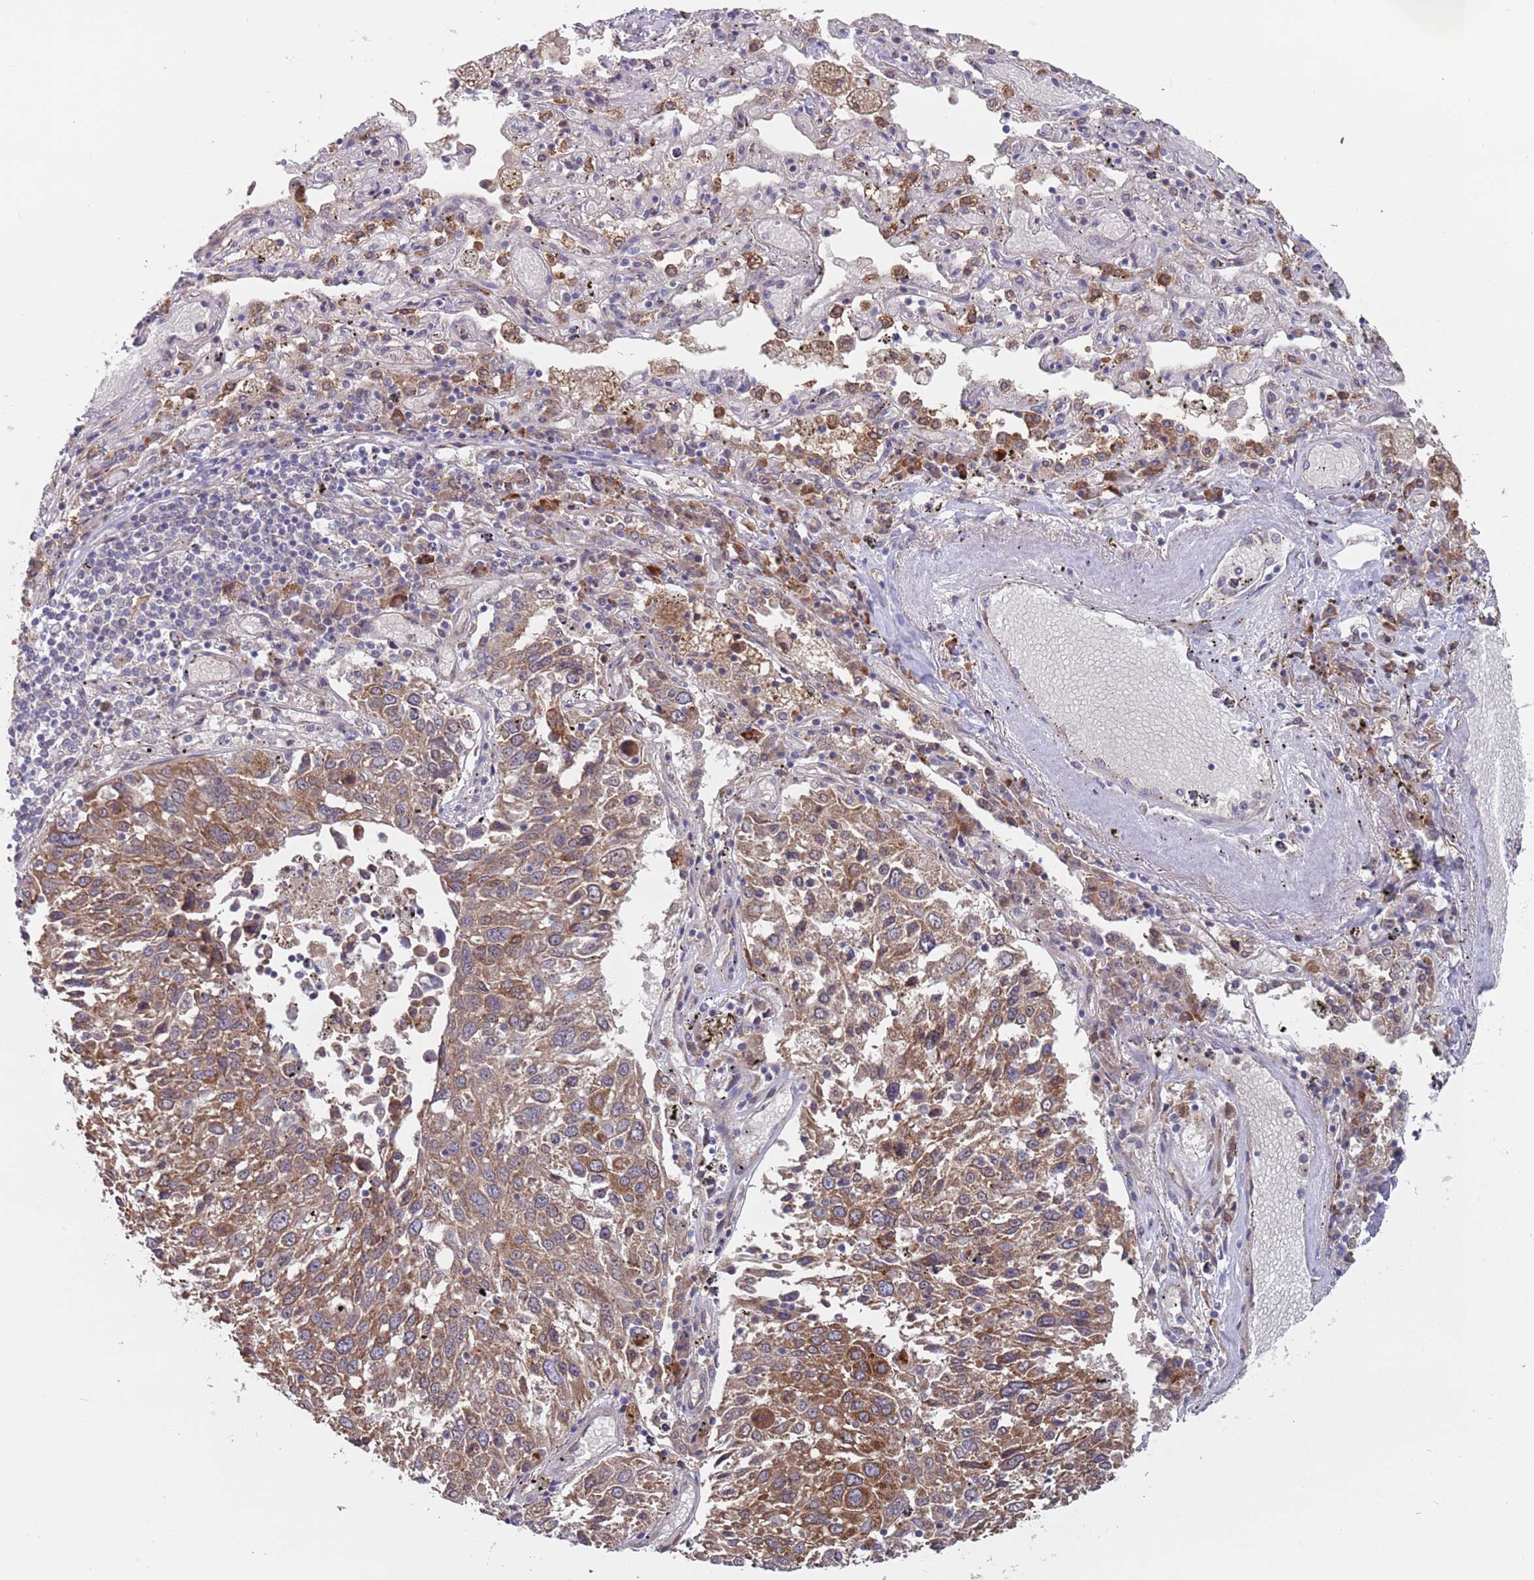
{"staining": {"intensity": "moderate", "quantity": ">75%", "location": "cytoplasmic/membranous"}, "tissue": "lung cancer", "cell_type": "Tumor cells", "image_type": "cancer", "snomed": [{"axis": "morphology", "description": "Squamous cell carcinoma, NOS"}, {"axis": "topography", "description": "Lung"}], "caption": "Protein expression analysis of squamous cell carcinoma (lung) shows moderate cytoplasmic/membranous staining in about >75% of tumor cells.", "gene": "ZNF140", "patient": {"sex": "male", "age": 65}}